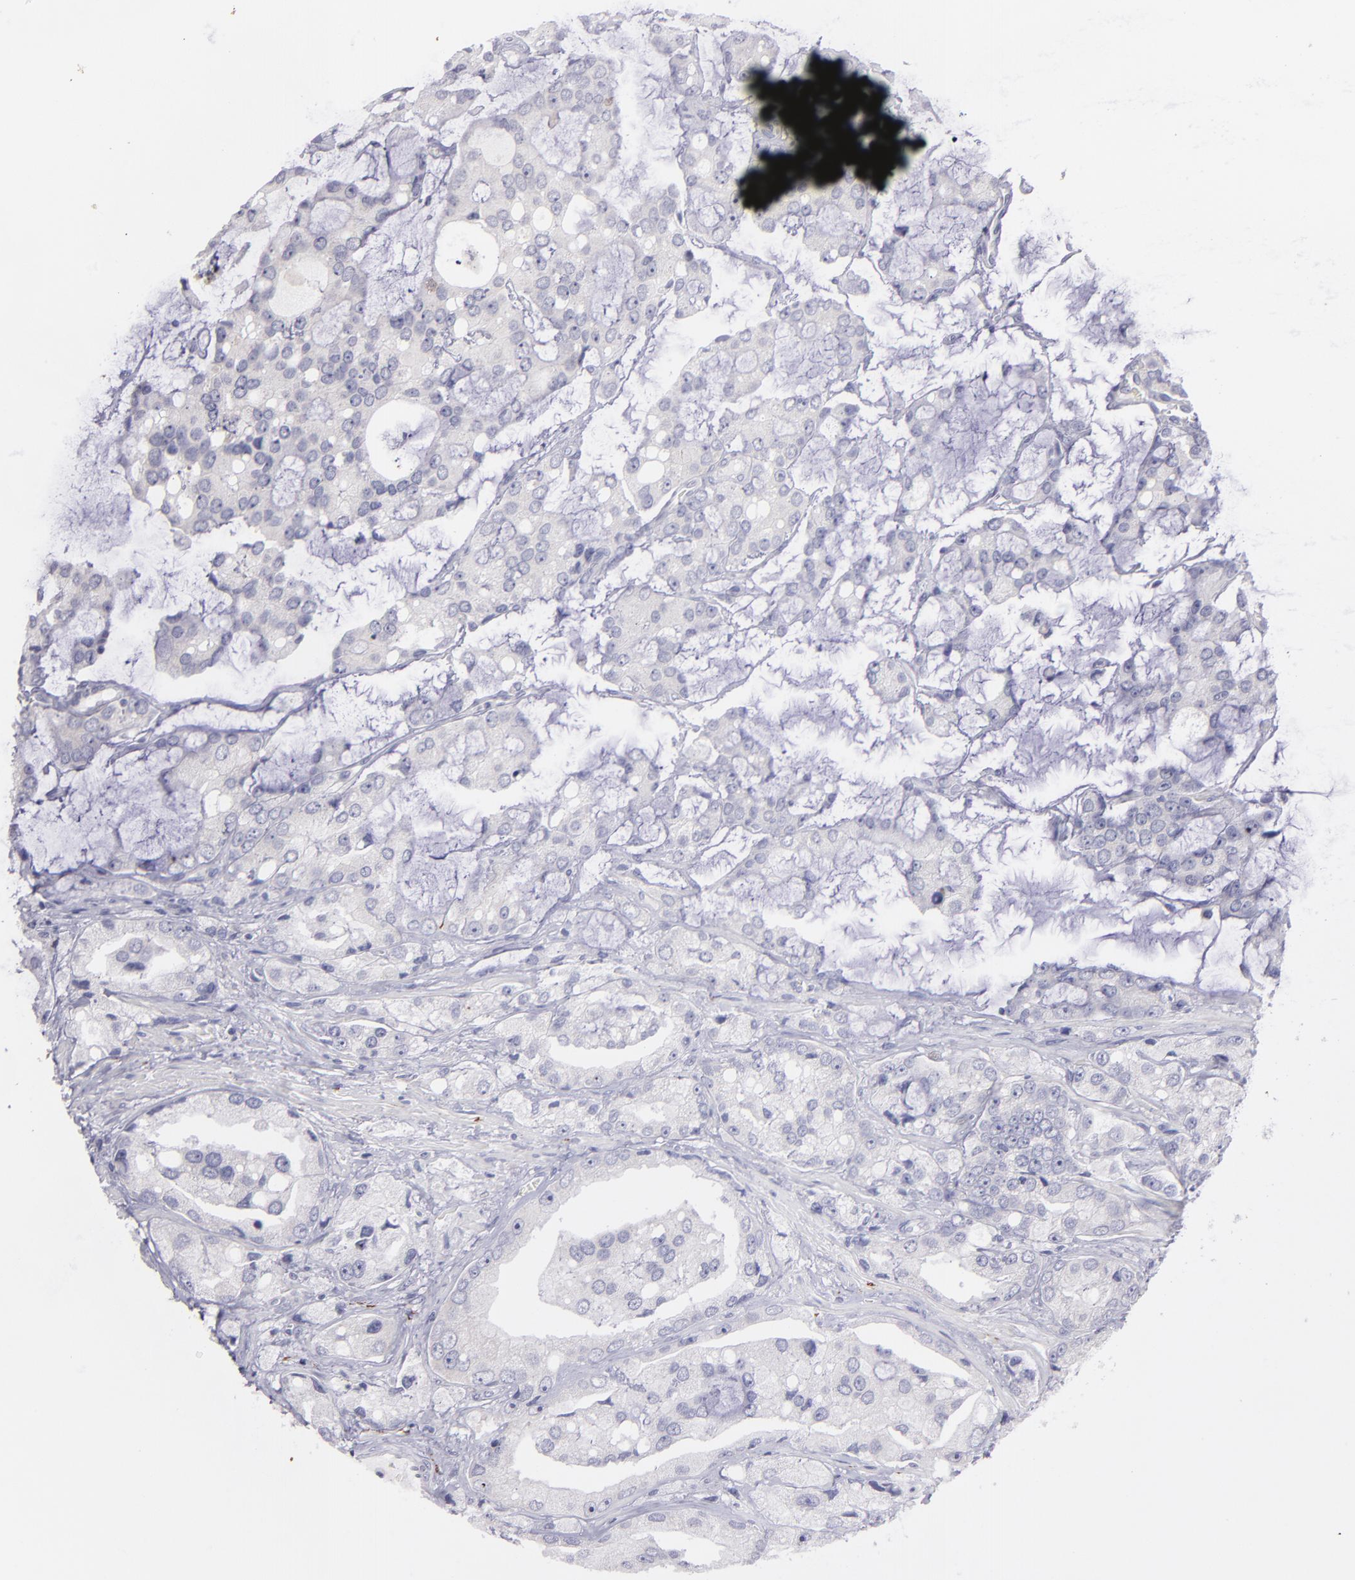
{"staining": {"intensity": "negative", "quantity": "none", "location": "none"}, "tissue": "prostate cancer", "cell_type": "Tumor cells", "image_type": "cancer", "snomed": [{"axis": "morphology", "description": "Adenocarcinoma, High grade"}, {"axis": "topography", "description": "Prostate"}], "caption": "IHC of human prostate cancer exhibits no positivity in tumor cells.", "gene": "SNAP25", "patient": {"sex": "male", "age": 67}}